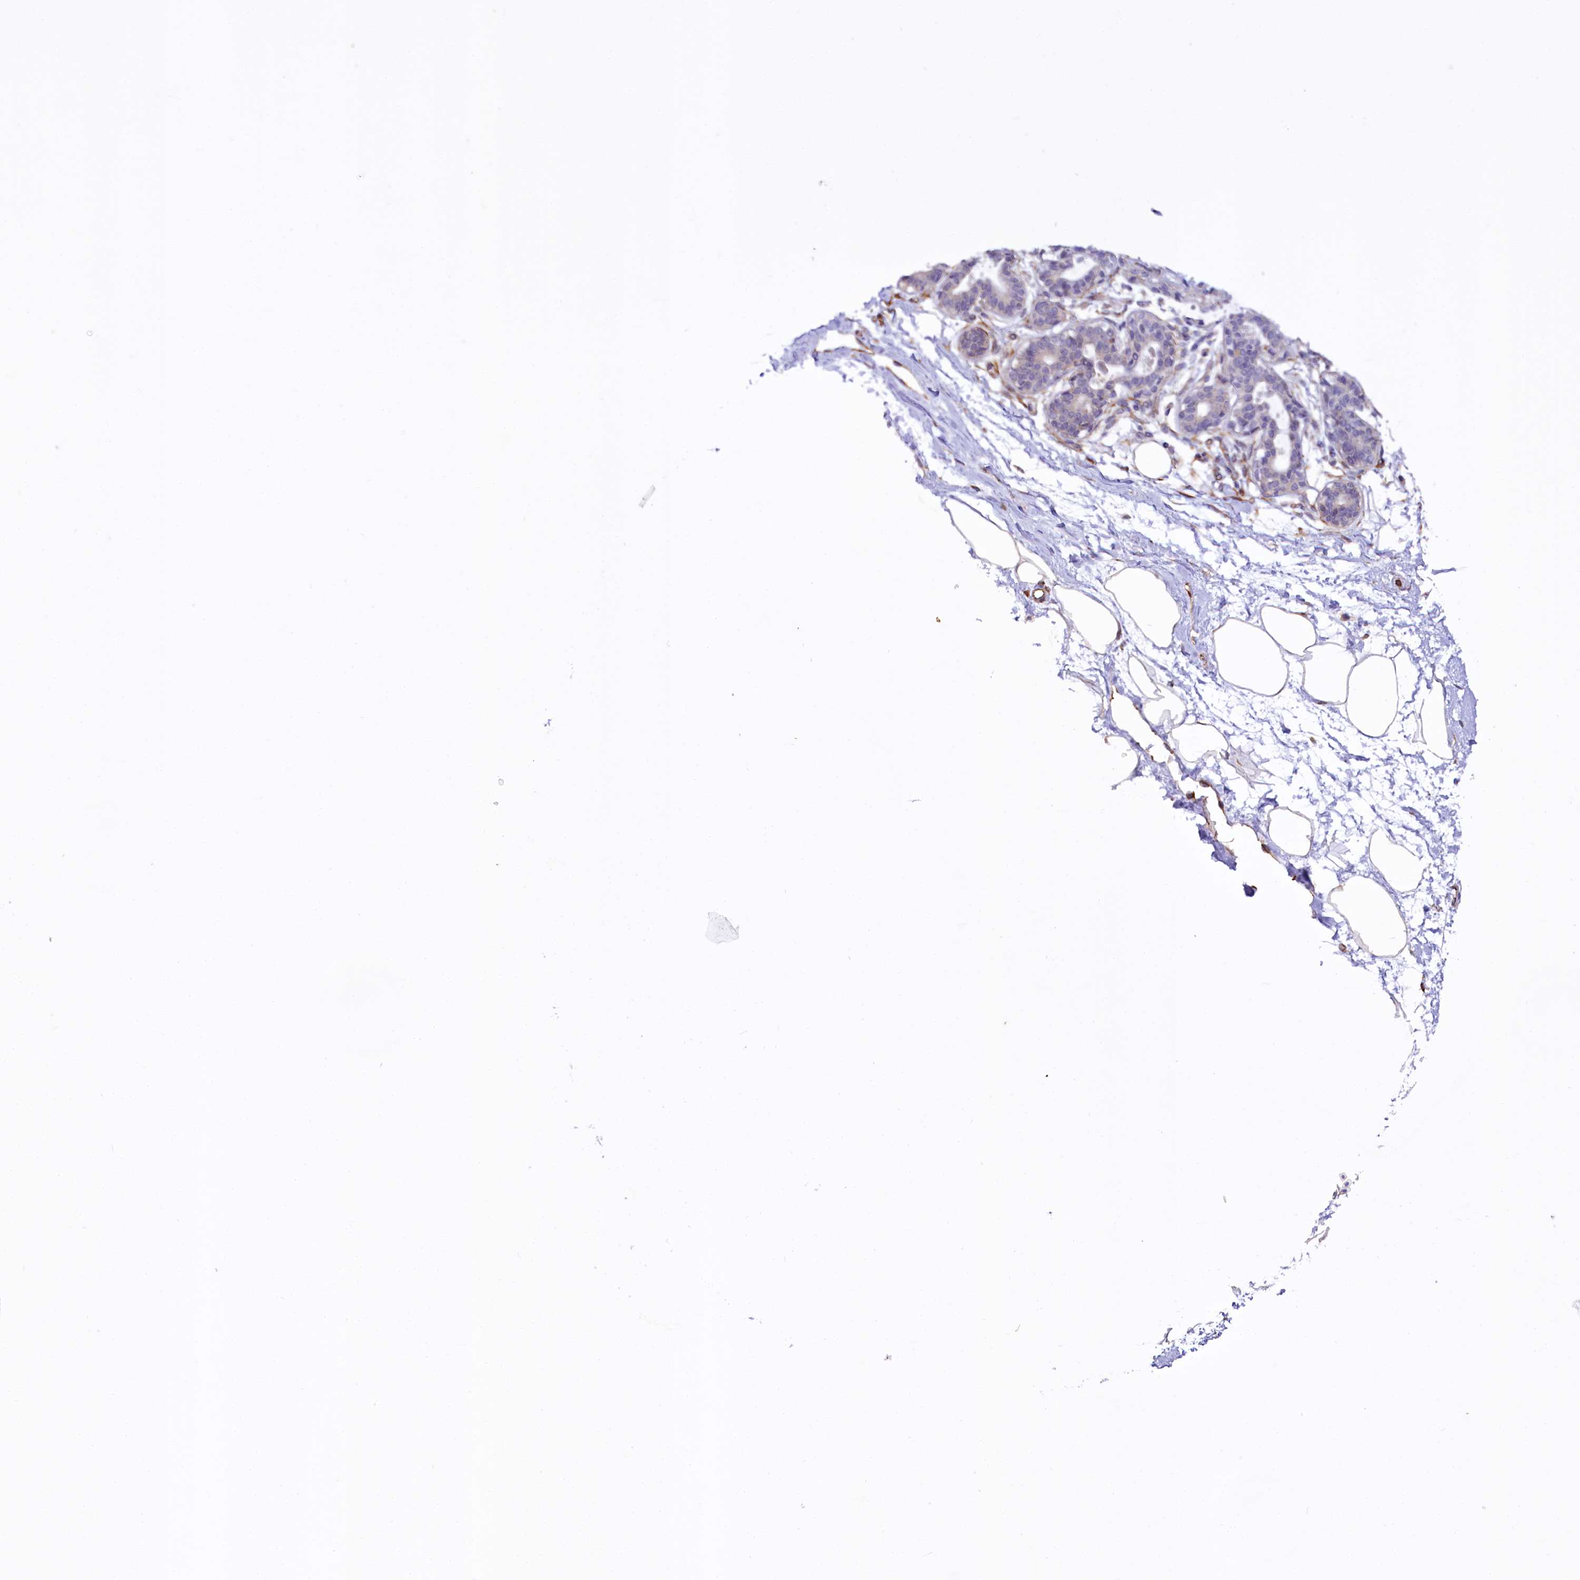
{"staining": {"intensity": "negative", "quantity": "none", "location": "none"}, "tissue": "breast", "cell_type": "Adipocytes", "image_type": "normal", "snomed": [{"axis": "morphology", "description": "Normal tissue, NOS"}, {"axis": "topography", "description": "Breast"}], "caption": "Immunohistochemistry micrograph of benign breast stained for a protein (brown), which reveals no staining in adipocytes. (Stains: DAB (3,3'-diaminobenzidine) IHC with hematoxylin counter stain, Microscopy: brightfield microscopy at high magnification).", "gene": "TTC12", "patient": {"sex": "female", "age": 45}}